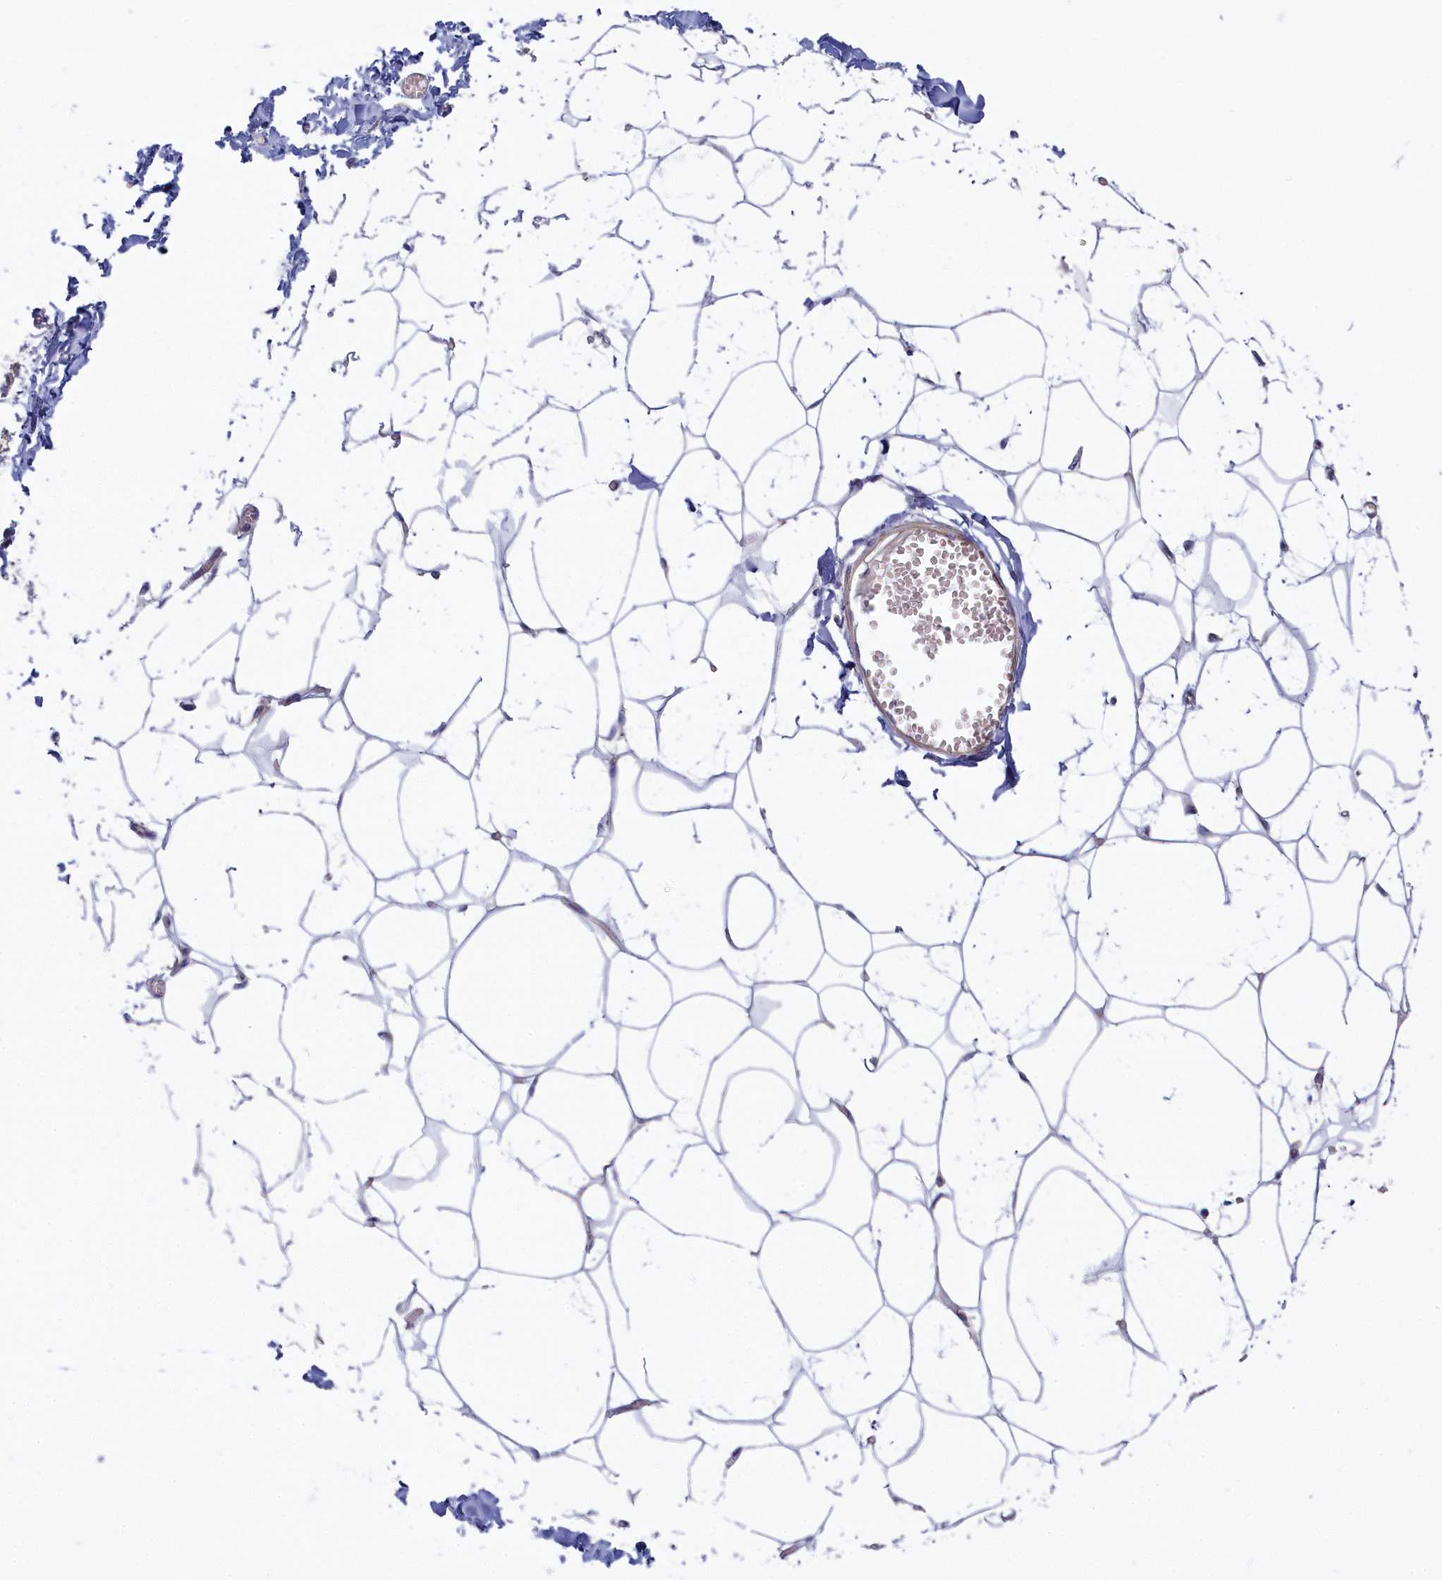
{"staining": {"intensity": "negative", "quantity": "none", "location": "none"}, "tissue": "breast", "cell_type": "Adipocytes", "image_type": "normal", "snomed": [{"axis": "morphology", "description": "Normal tissue, NOS"}, {"axis": "topography", "description": "Breast"}], "caption": "This is an immunohistochemistry (IHC) photomicrograph of benign breast. There is no staining in adipocytes.", "gene": "TRPM4", "patient": {"sex": "female", "age": 27}}